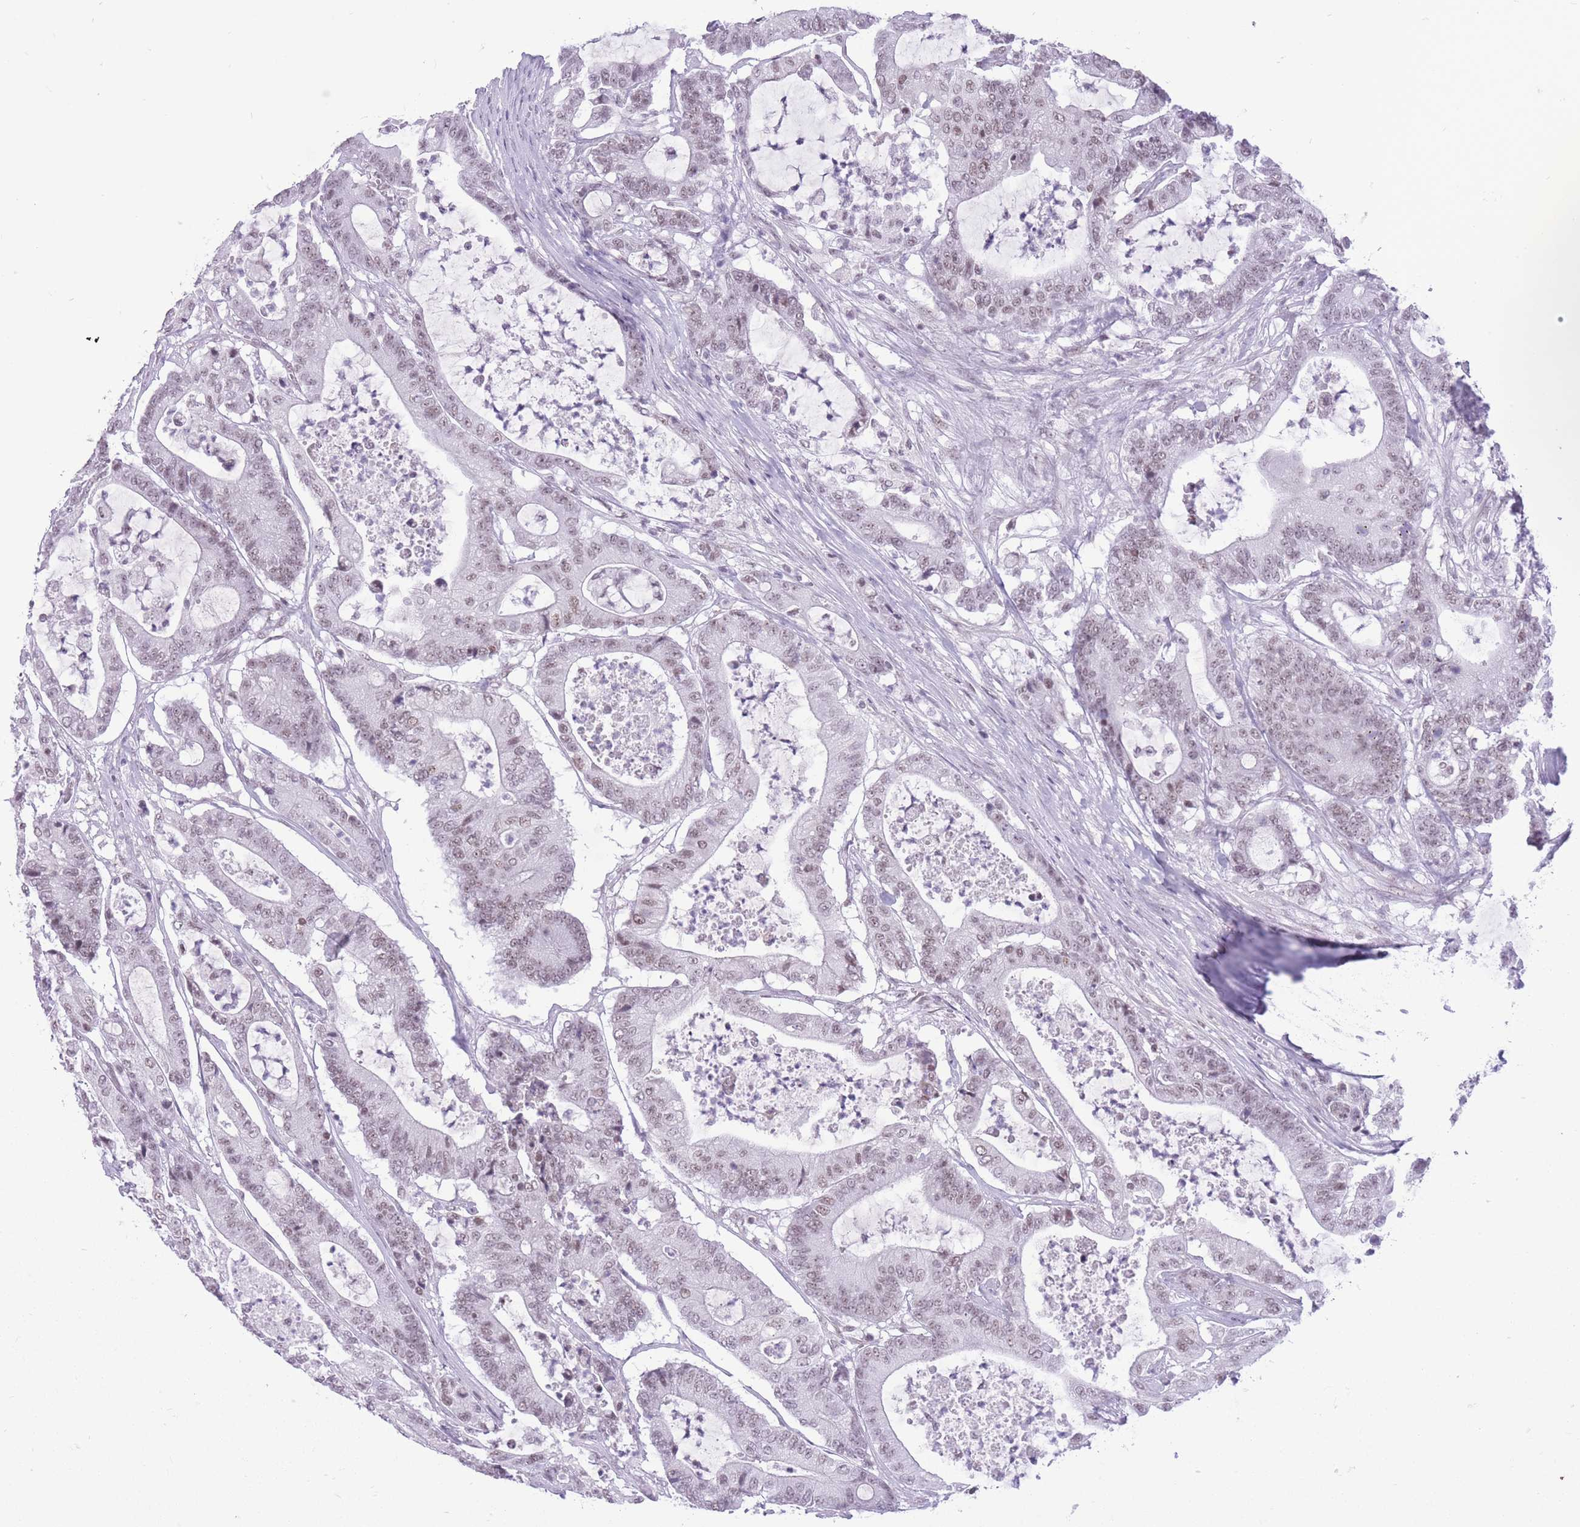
{"staining": {"intensity": "weak", "quantity": ">75%", "location": "nuclear"}, "tissue": "colorectal cancer", "cell_type": "Tumor cells", "image_type": "cancer", "snomed": [{"axis": "morphology", "description": "Adenocarcinoma, NOS"}, {"axis": "topography", "description": "Colon"}], "caption": "Protein staining of colorectal cancer (adenocarcinoma) tissue reveals weak nuclear staining in about >75% of tumor cells. The protein is stained brown, and the nuclei are stained in blue (DAB (3,3'-diaminobenzidine) IHC with brightfield microscopy, high magnification).", "gene": "ZBED5", "patient": {"sex": "female", "age": 84}}